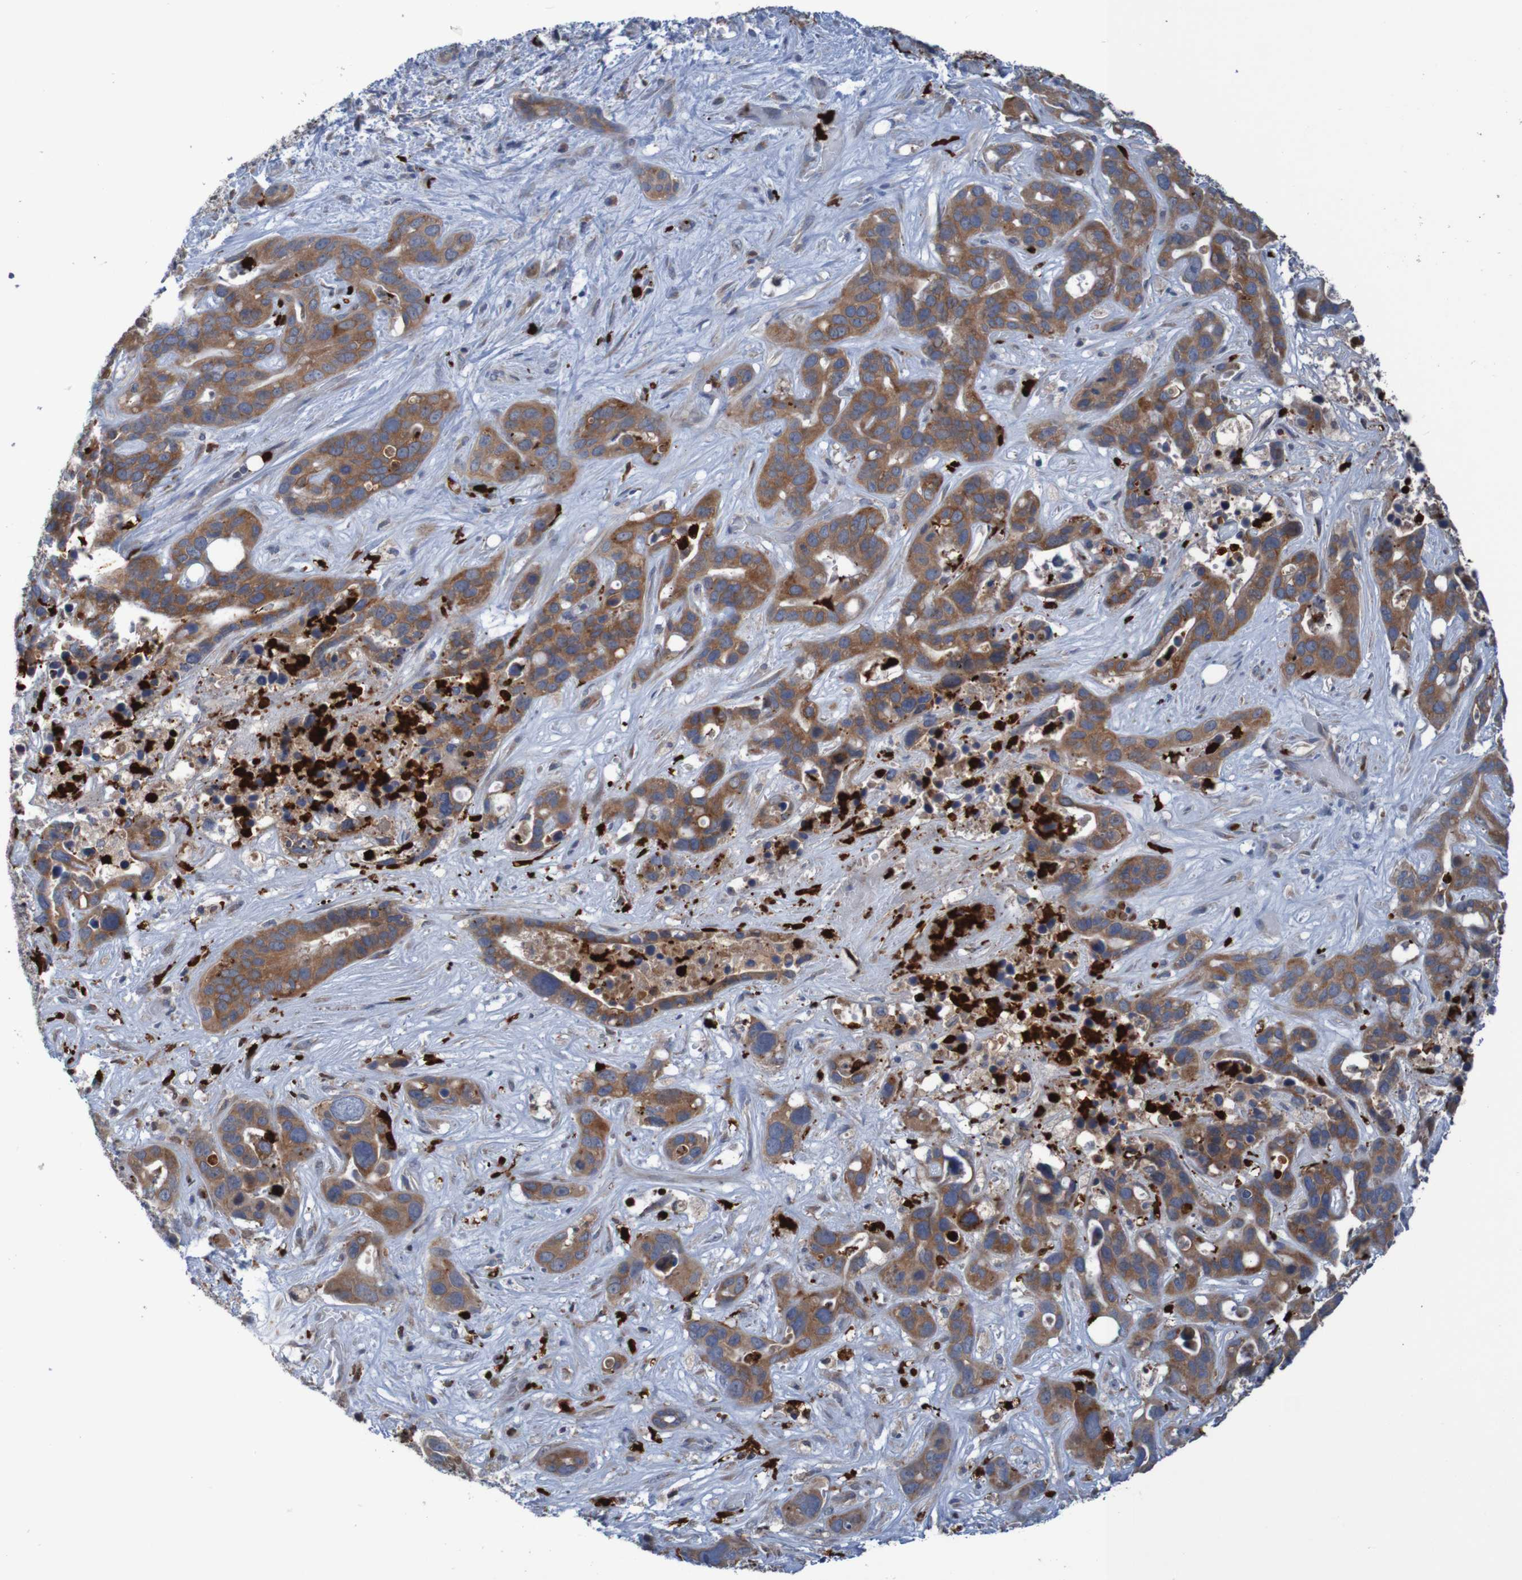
{"staining": {"intensity": "moderate", "quantity": ">75%", "location": "cytoplasmic/membranous"}, "tissue": "liver cancer", "cell_type": "Tumor cells", "image_type": "cancer", "snomed": [{"axis": "morphology", "description": "Cholangiocarcinoma"}, {"axis": "topography", "description": "Liver"}], "caption": "A brown stain shows moderate cytoplasmic/membranous staining of a protein in human liver cholangiocarcinoma tumor cells. (Brightfield microscopy of DAB IHC at high magnification).", "gene": "PARP4", "patient": {"sex": "female", "age": 65}}